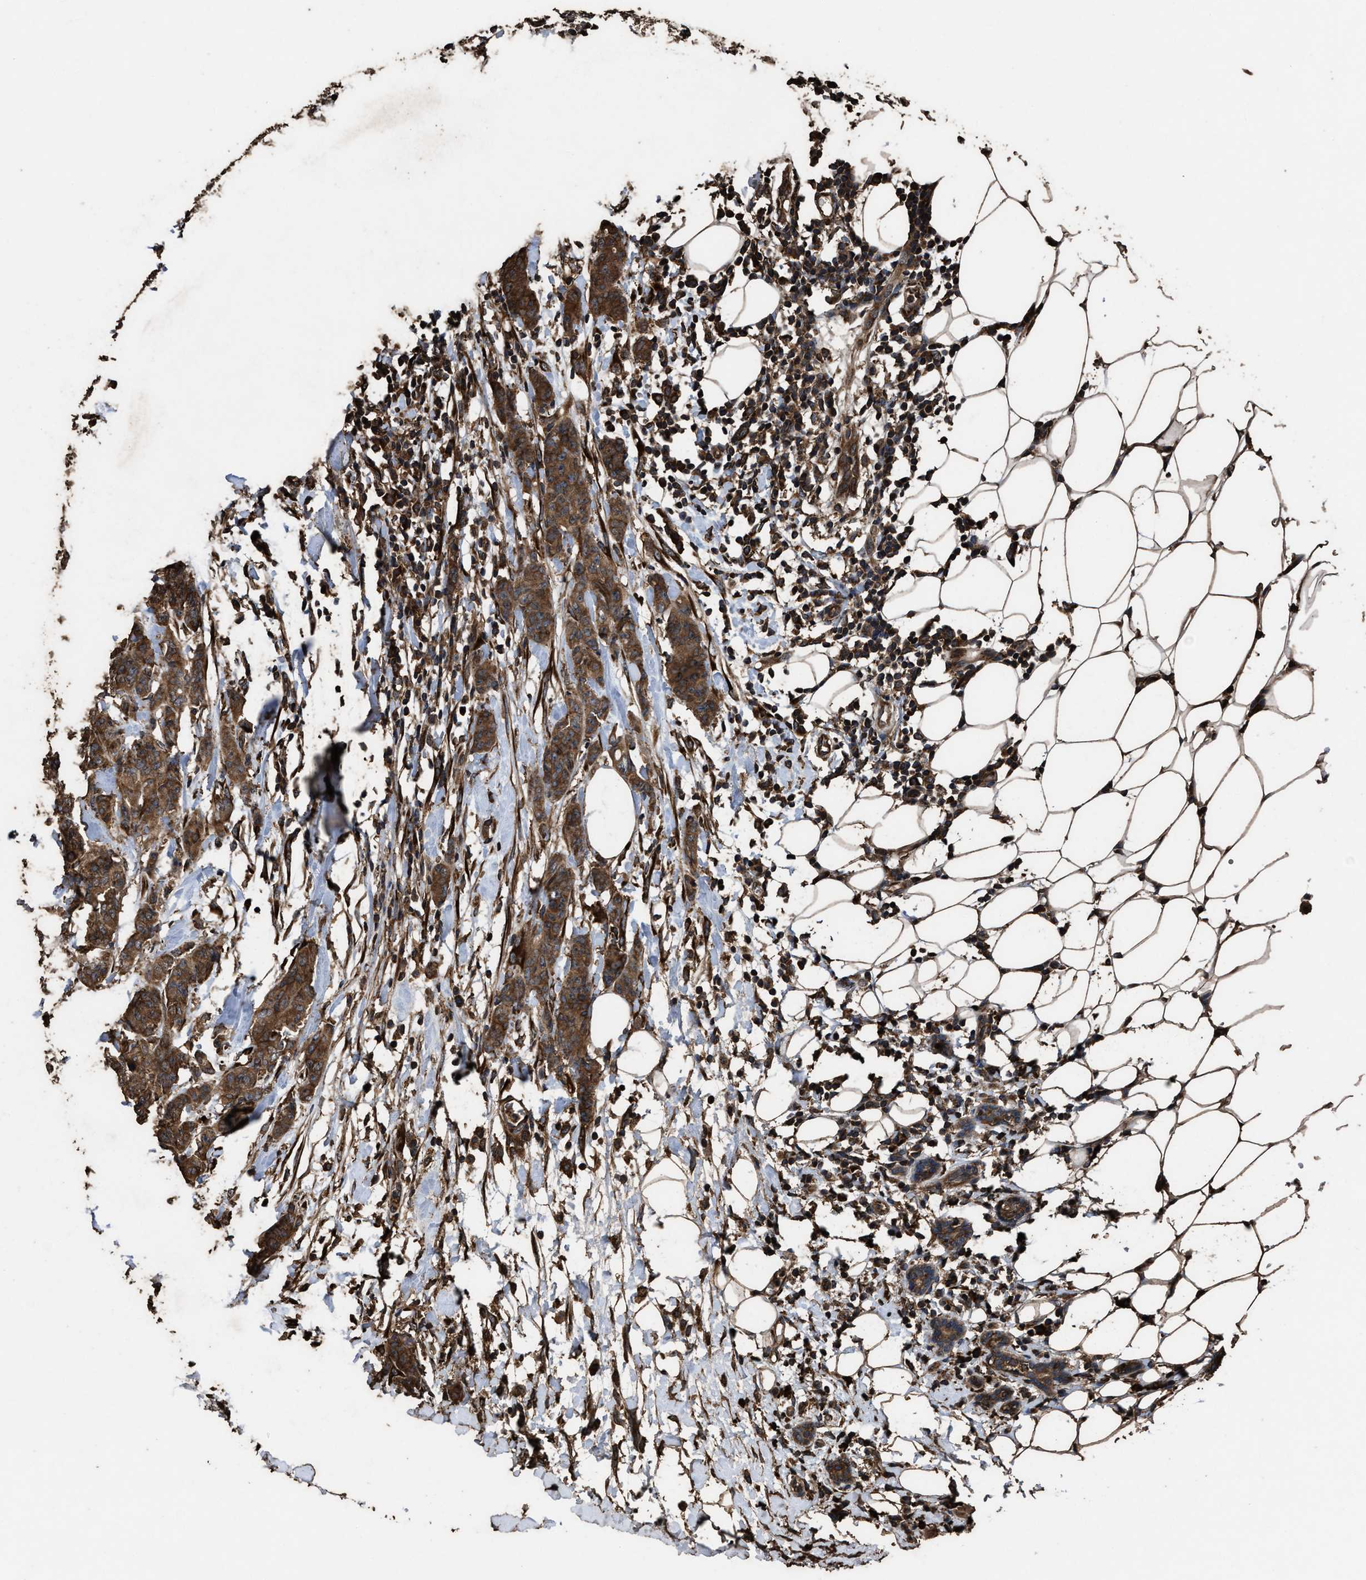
{"staining": {"intensity": "strong", "quantity": ">75%", "location": "cytoplasmic/membranous"}, "tissue": "breast cancer", "cell_type": "Tumor cells", "image_type": "cancer", "snomed": [{"axis": "morphology", "description": "Normal tissue, NOS"}, {"axis": "morphology", "description": "Duct carcinoma"}, {"axis": "topography", "description": "Breast"}], "caption": "Strong cytoplasmic/membranous expression is present in approximately >75% of tumor cells in breast infiltrating ductal carcinoma. (Brightfield microscopy of DAB IHC at high magnification).", "gene": "ZMYND19", "patient": {"sex": "female", "age": 40}}